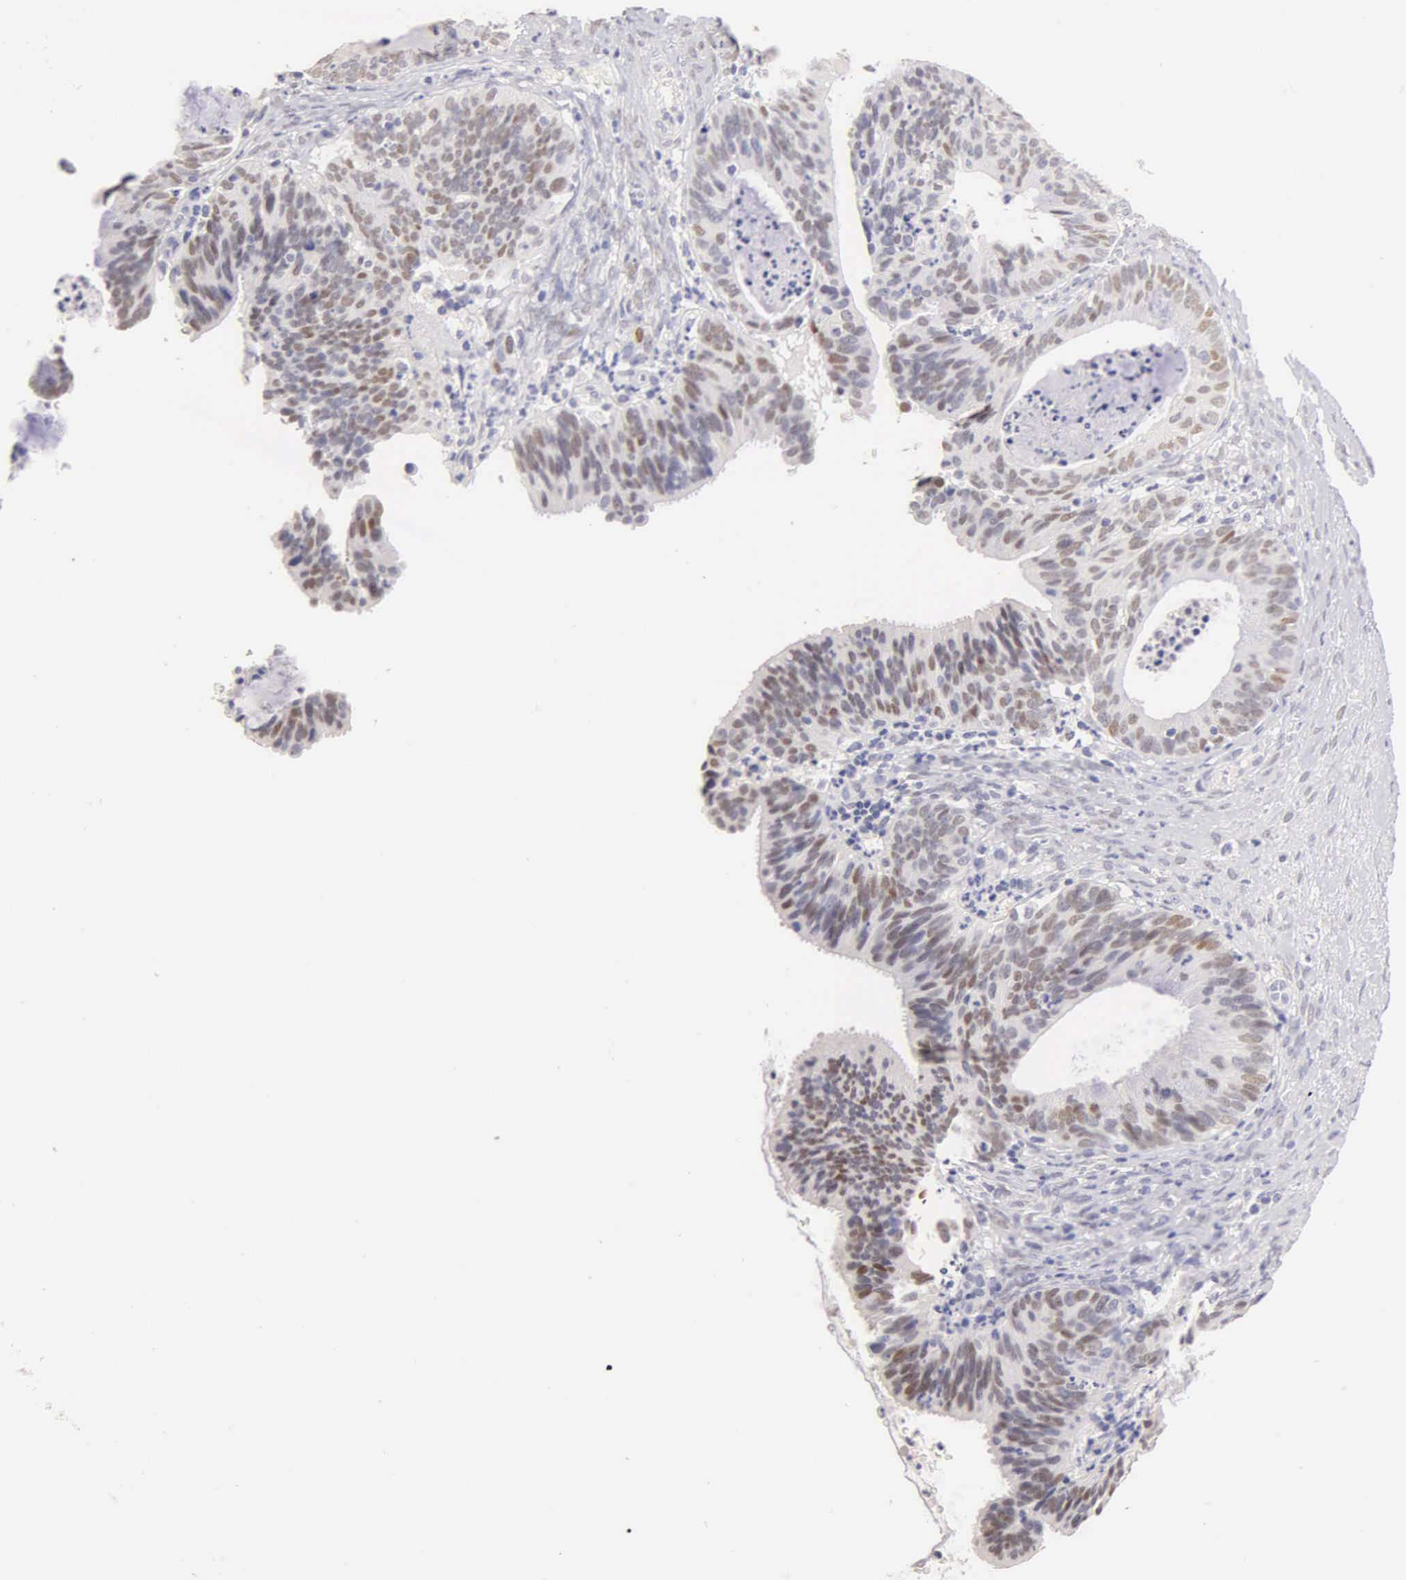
{"staining": {"intensity": "negative", "quantity": "none", "location": "none"}, "tissue": "ovarian cancer", "cell_type": "Tumor cells", "image_type": "cancer", "snomed": [{"axis": "morphology", "description": "Carcinoma, endometroid"}, {"axis": "topography", "description": "Ovary"}], "caption": "This is an immunohistochemistry histopathology image of human ovarian endometroid carcinoma. There is no expression in tumor cells.", "gene": "ESR1", "patient": {"sex": "female", "age": 52}}